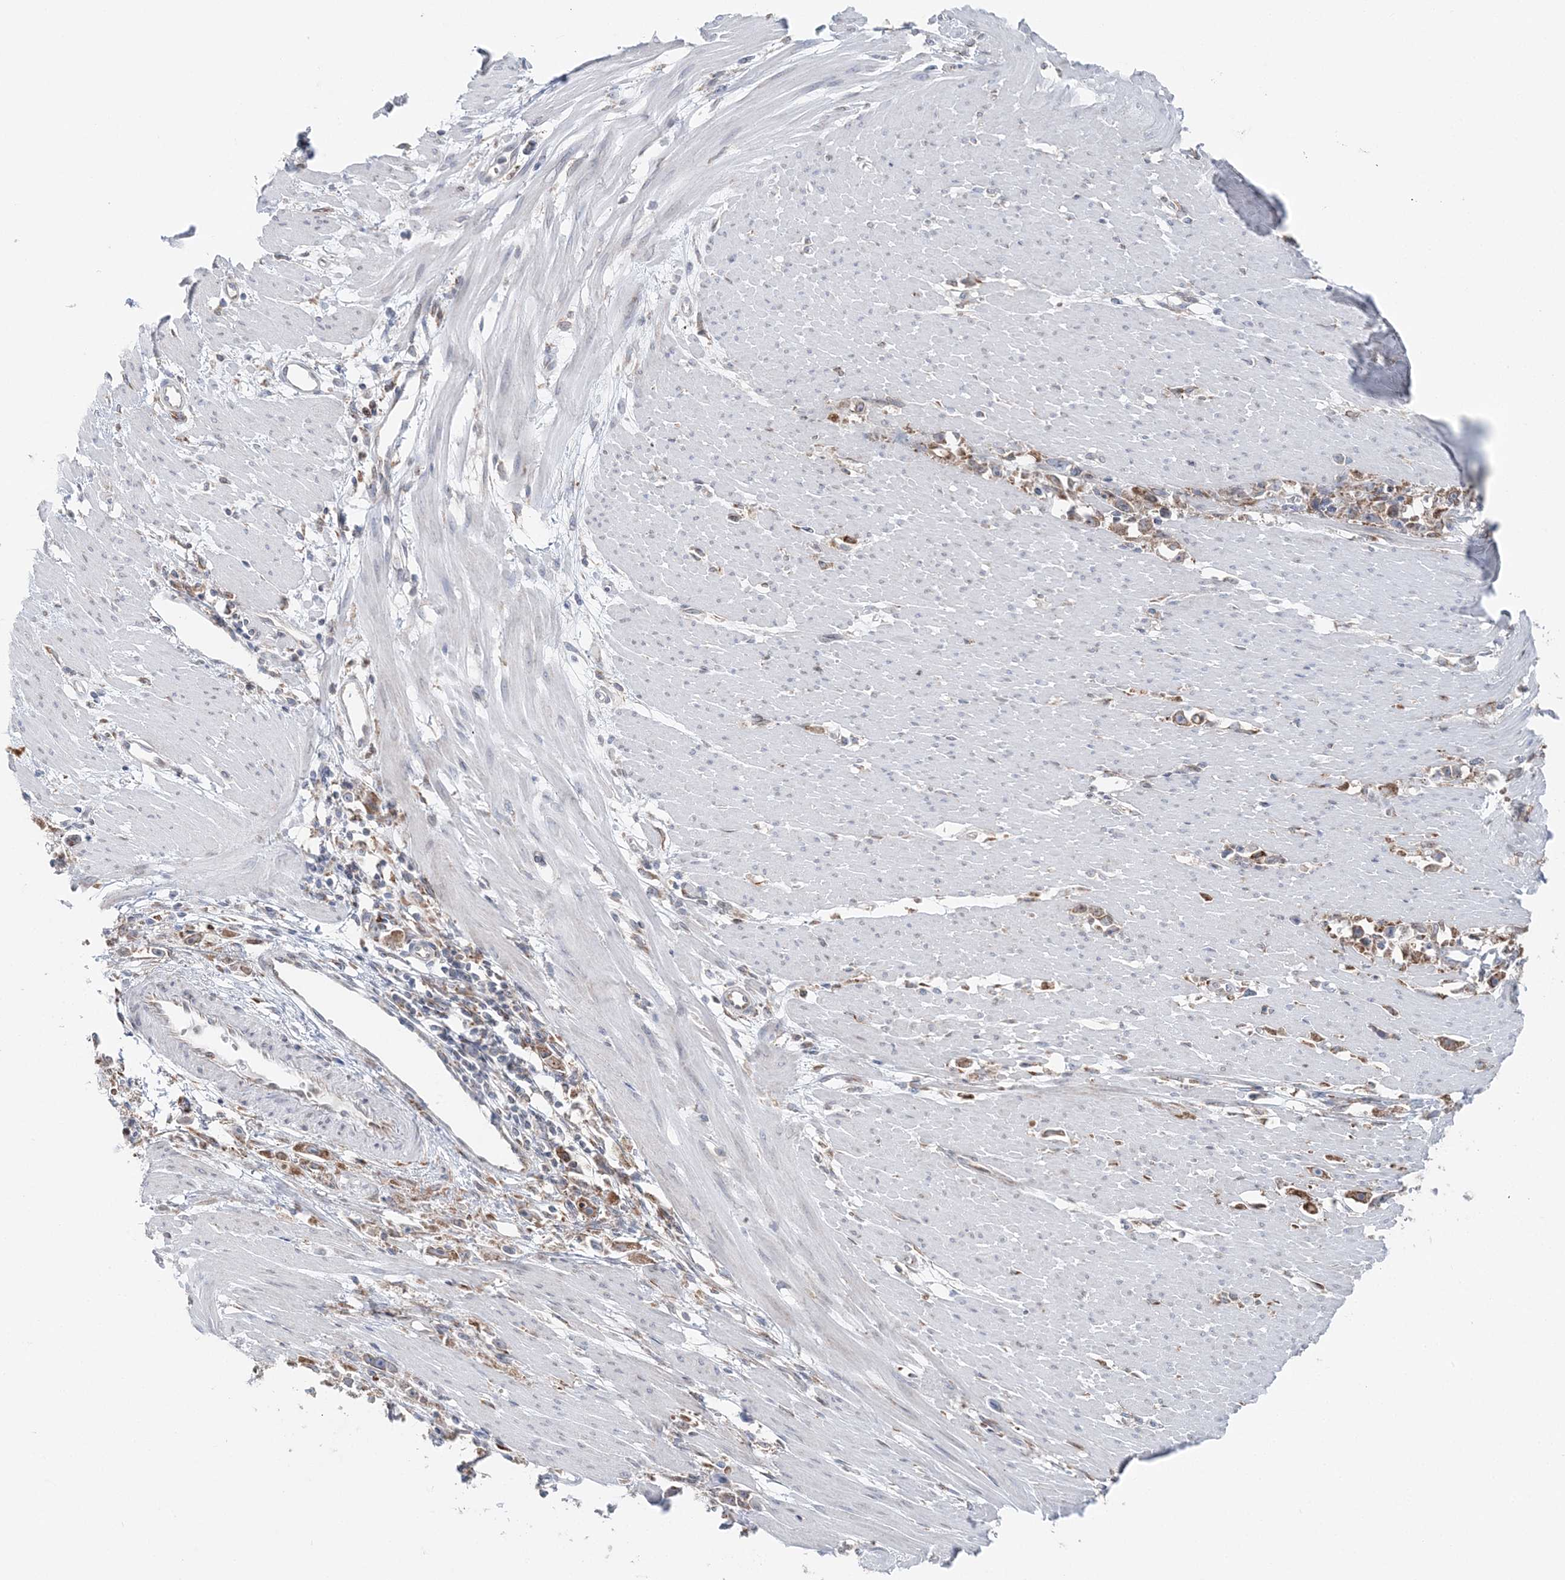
{"staining": {"intensity": "moderate", "quantity": ">75%", "location": "cytoplasmic/membranous"}, "tissue": "stomach cancer", "cell_type": "Tumor cells", "image_type": "cancer", "snomed": [{"axis": "morphology", "description": "Adenocarcinoma, NOS"}, {"axis": "topography", "description": "Stomach"}], "caption": "About >75% of tumor cells in adenocarcinoma (stomach) exhibit moderate cytoplasmic/membranous protein expression as visualized by brown immunohistochemical staining.", "gene": "TMED10", "patient": {"sex": "female", "age": 59}}